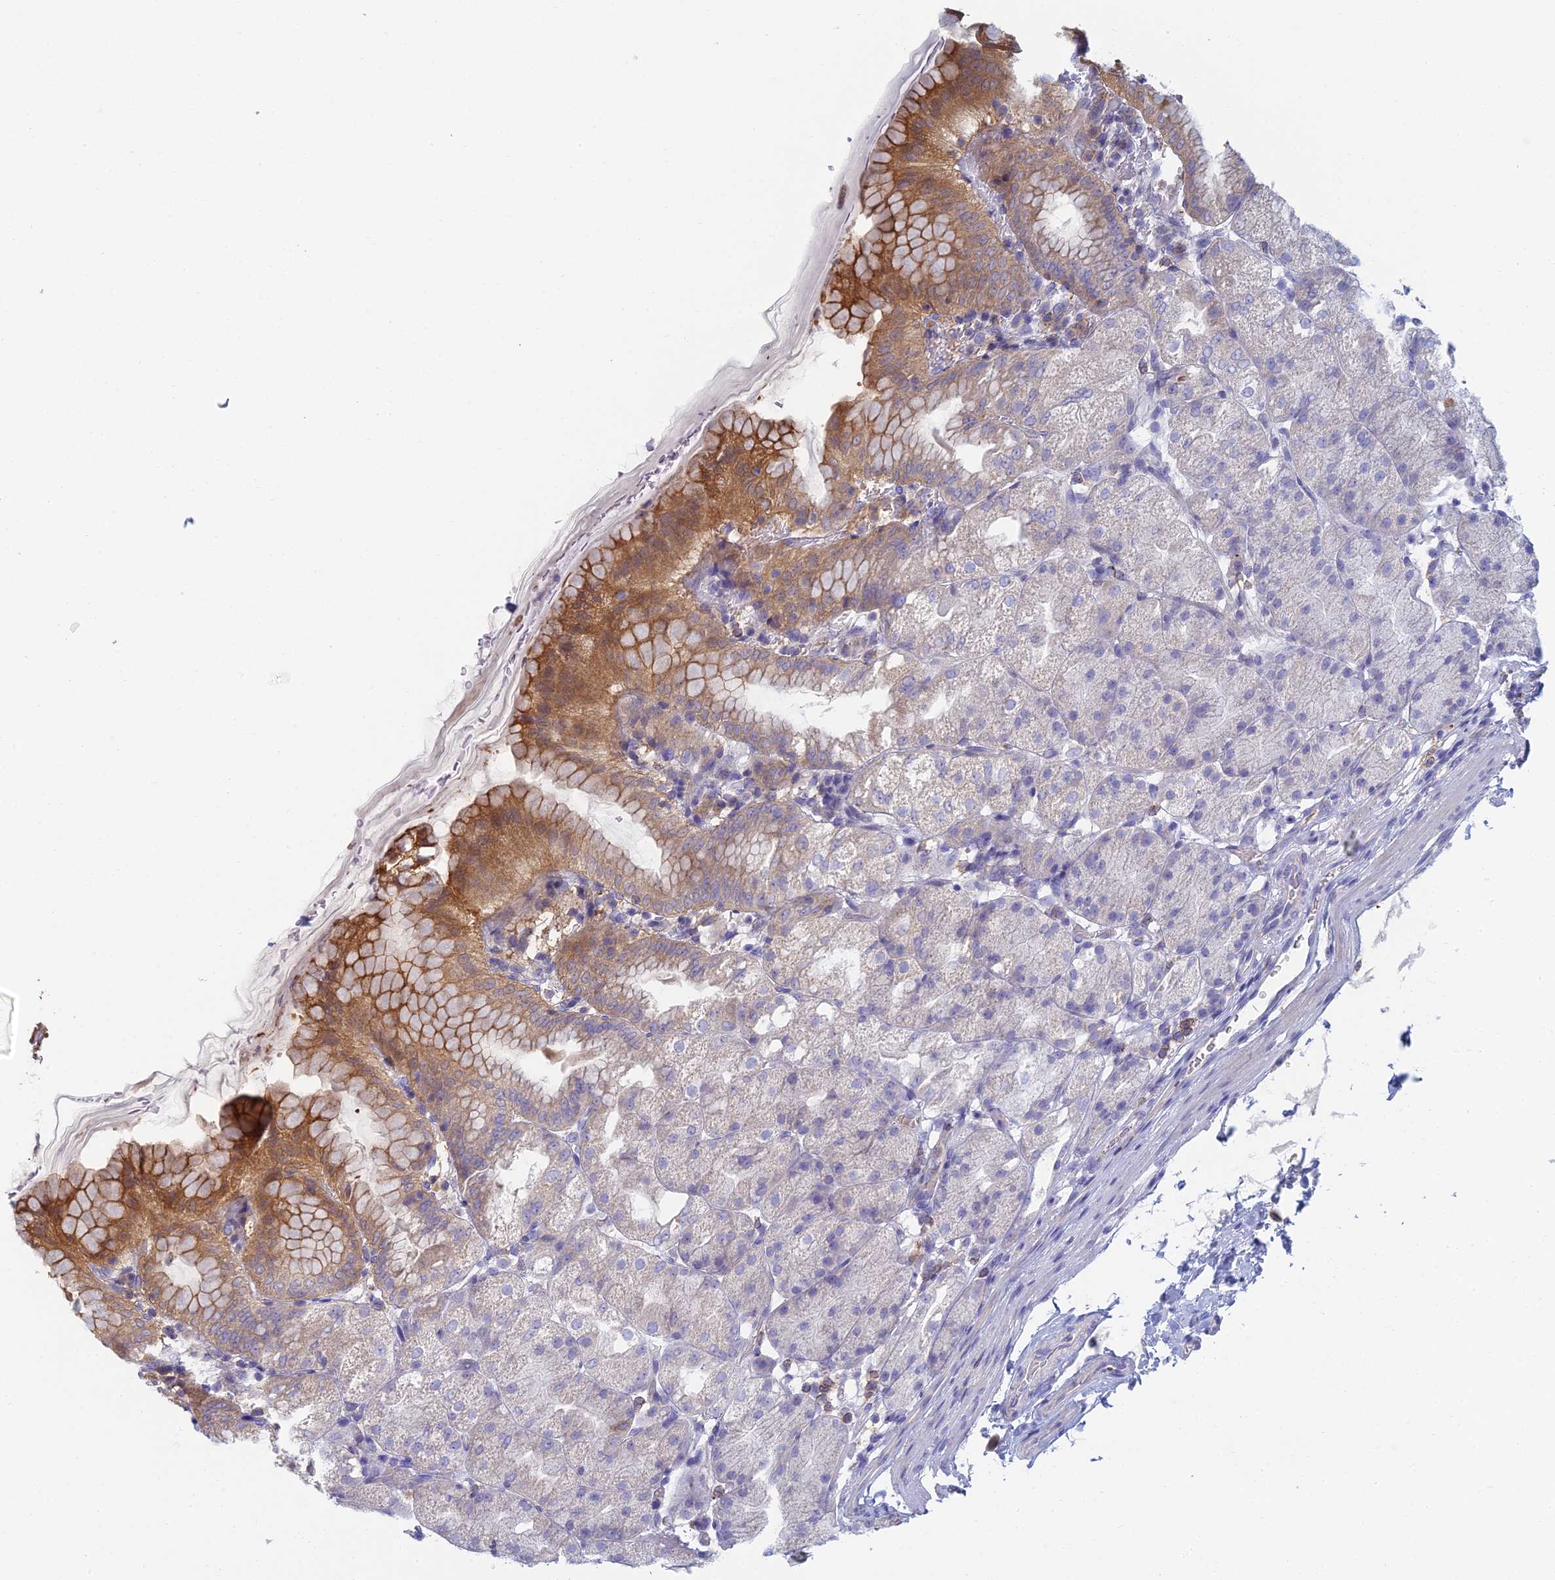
{"staining": {"intensity": "moderate", "quantity": "<25%", "location": "cytoplasmic/membranous"}, "tissue": "stomach", "cell_type": "Glandular cells", "image_type": "normal", "snomed": [{"axis": "morphology", "description": "Normal tissue, NOS"}, {"axis": "topography", "description": "Stomach, upper"}, {"axis": "topography", "description": "Stomach, lower"}], "caption": "IHC (DAB) staining of benign human stomach displays moderate cytoplasmic/membranous protein positivity in about <25% of glandular cells.", "gene": "STRN4", "patient": {"sex": "male", "age": 62}}